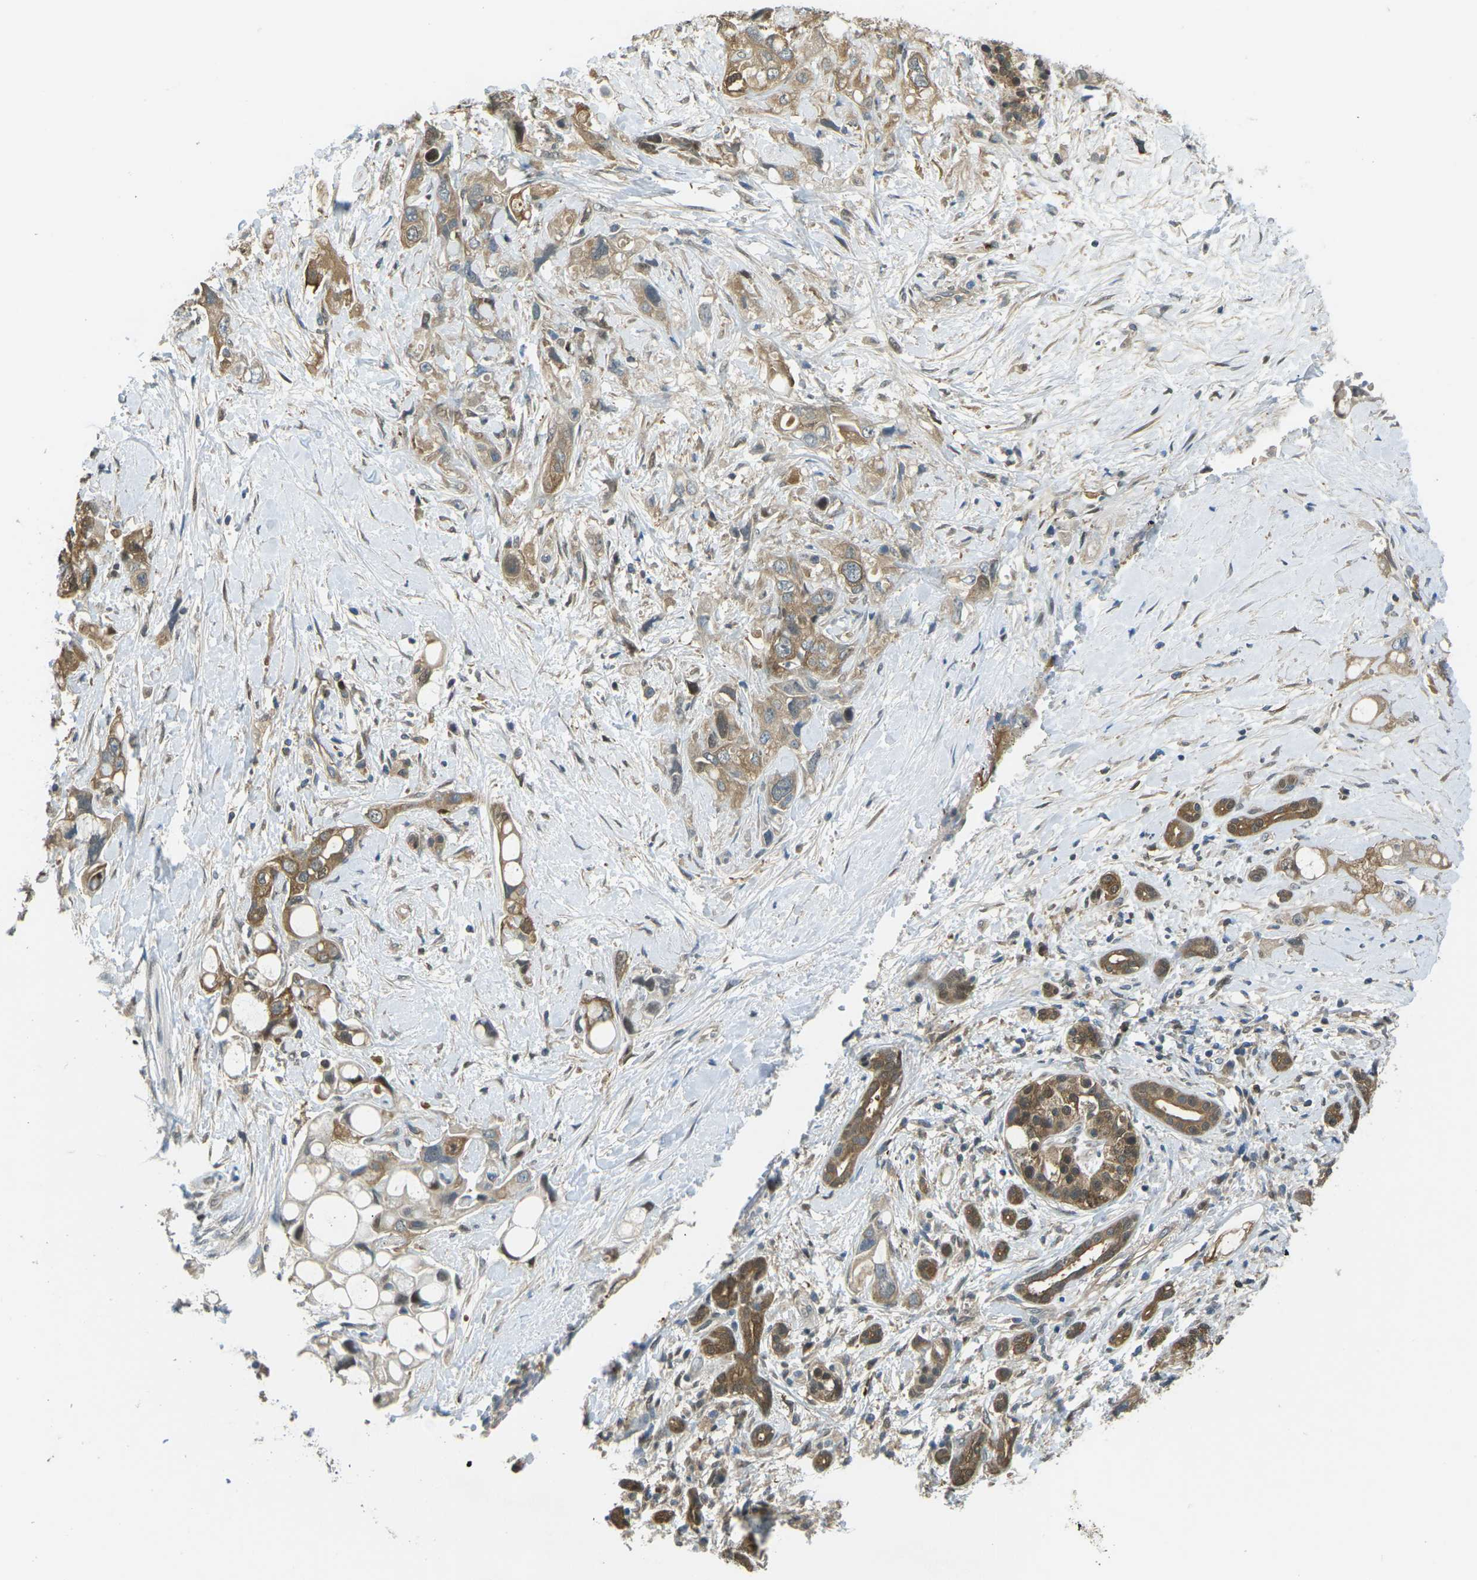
{"staining": {"intensity": "moderate", "quantity": ">75%", "location": "cytoplasmic/membranous"}, "tissue": "pancreatic cancer", "cell_type": "Tumor cells", "image_type": "cancer", "snomed": [{"axis": "morphology", "description": "Adenocarcinoma, NOS"}, {"axis": "topography", "description": "Pancreas"}], "caption": "Pancreatic cancer (adenocarcinoma) stained for a protein (brown) reveals moderate cytoplasmic/membranous positive staining in approximately >75% of tumor cells.", "gene": "PIEZO2", "patient": {"sex": "female", "age": 56}}